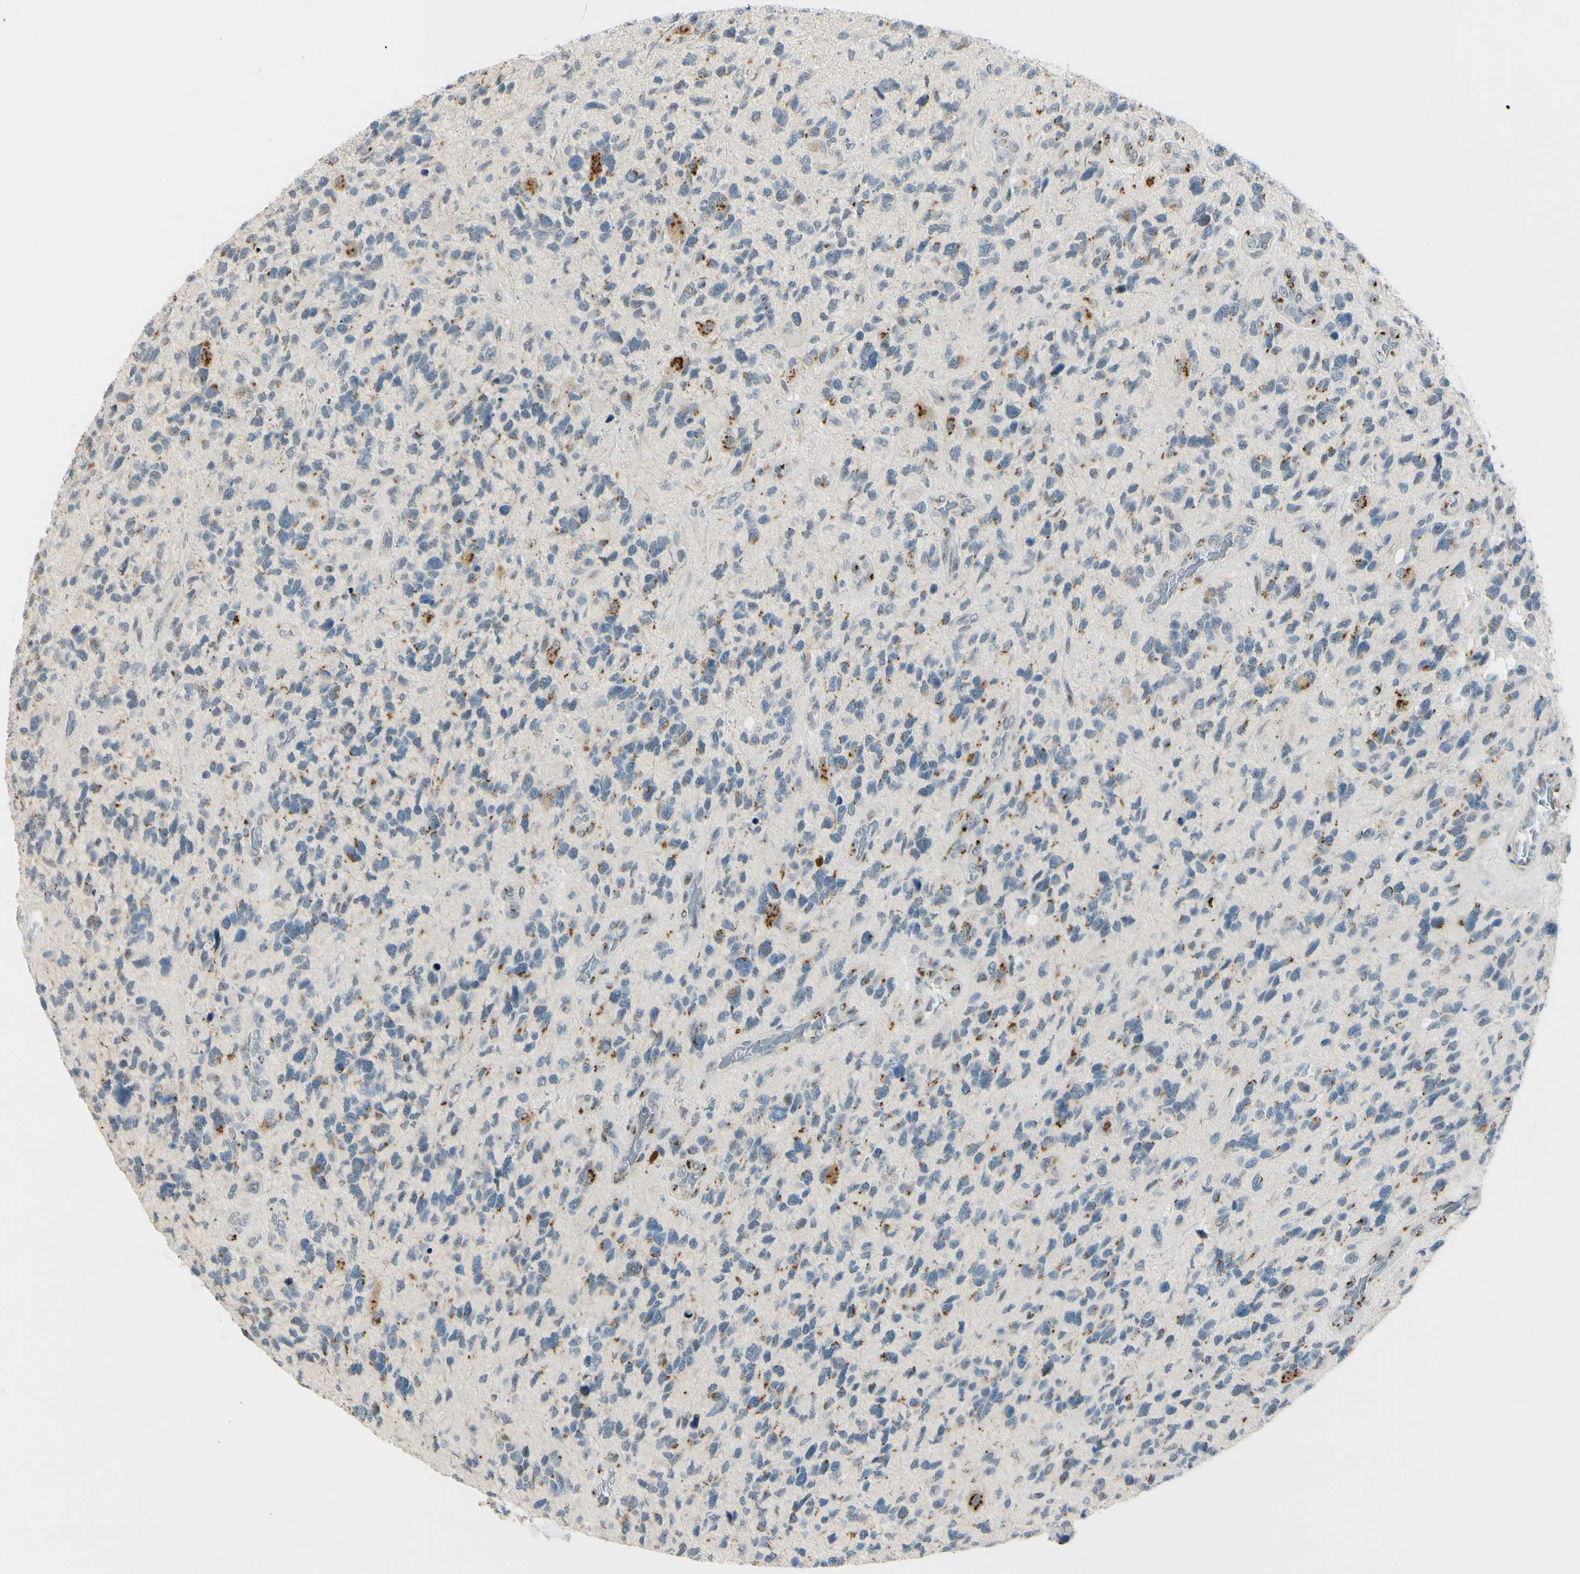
{"staining": {"intensity": "strong", "quantity": "<25%", "location": "cytoplasmic/membranous"}, "tissue": "glioma", "cell_type": "Tumor cells", "image_type": "cancer", "snomed": [{"axis": "morphology", "description": "Glioma, malignant, High grade"}, {"axis": "topography", "description": "Brain"}], "caption": "Approximately <25% of tumor cells in human high-grade glioma (malignant) show strong cytoplasmic/membranous protein staining as visualized by brown immunohistochemical staining.", "gene": "B4GALNT1", "patient": {"sex": "female", "age": 58}}